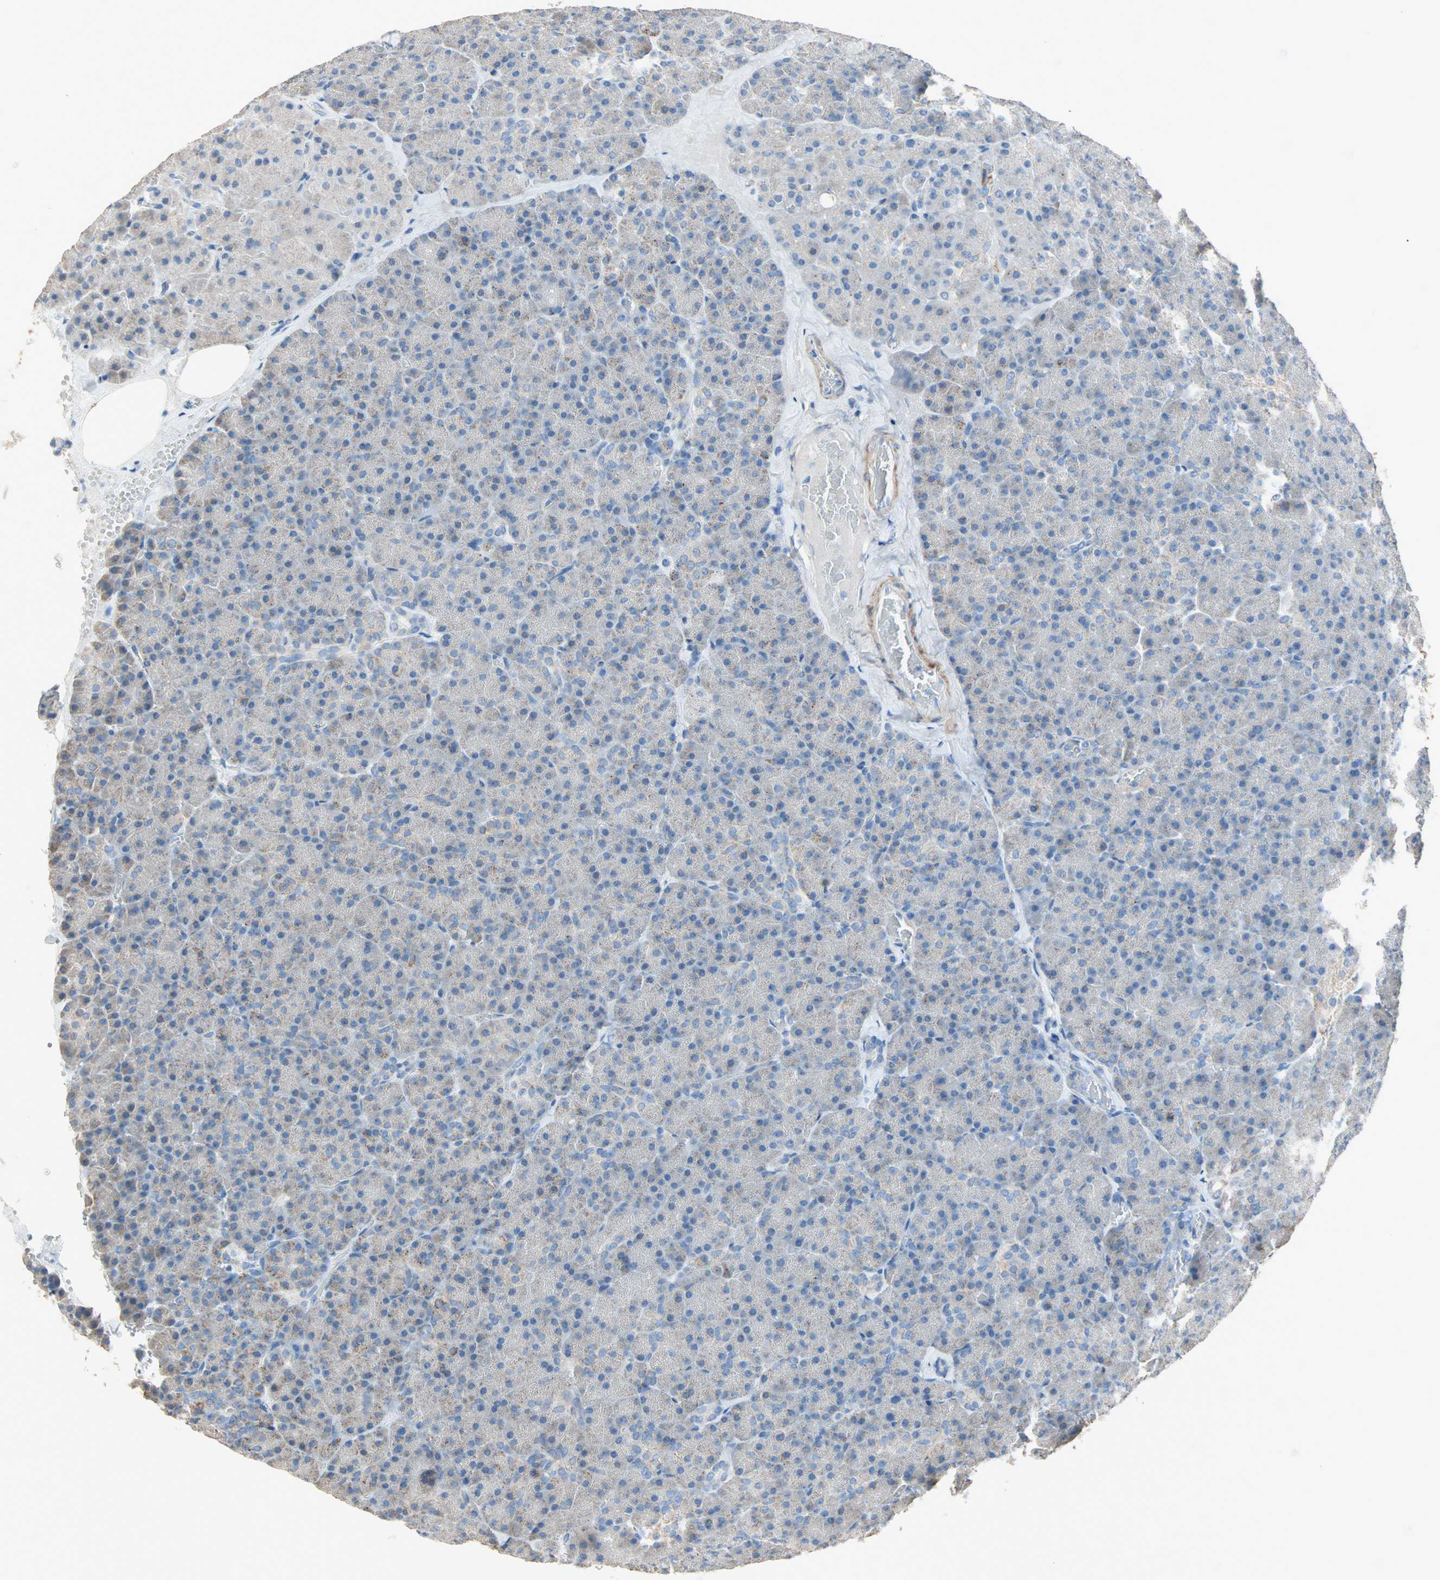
{"staining": {"intensity": "weak", "quantity": "<25%", "location": "cytoplasmic/membranous"}, "tissue": "pancreas", "cell_type": "Exocrine glandular cells", "image_type": "normal", "snomed": [{"axis": "morphology", "description": "Normal tissue, NOS"}, {"axis": "topography", "description": "Pancreas"}], "caption": "The immunohistochemistry (IHC) photomicrograph has no significant expression in exocrine glandular cells of pancreas. The staining is performed using DAB brown chromogen with nuclei counter-stained in using hematoxylin.", "gene": "ACVRL1", "patient": {"sex": "female", "age": 35}}